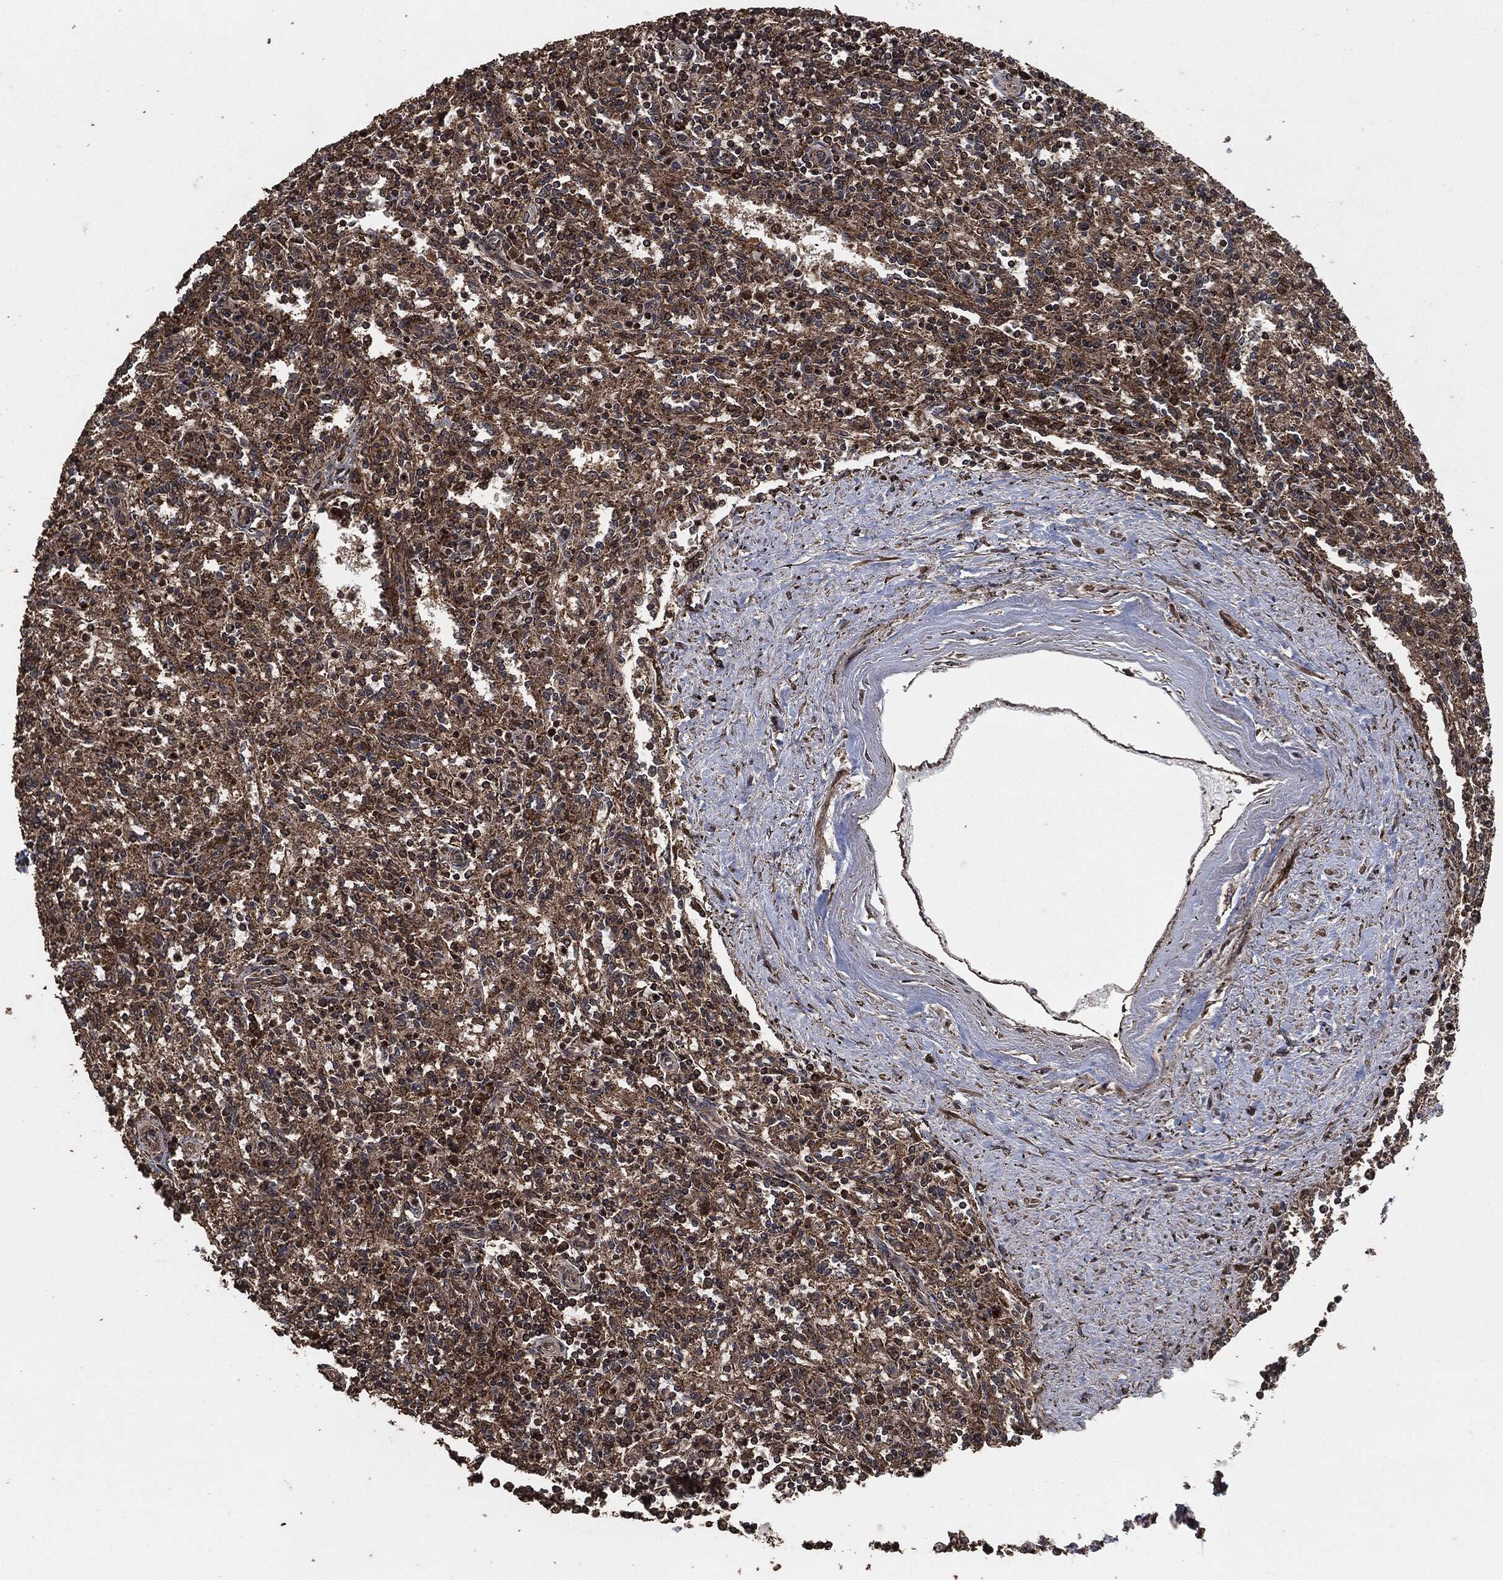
{"staining": {"intensity": "moderate", "quantity": ">75%", "location": "cytoplasmic/membranous"}, "tissue": "spleen", "cell_type": "Cells in red pulp", "image_type": "normal", "snomed": [{"axis": "morphology", "description": "Normal tissue, NOS"}, {"axis": "topography", "description": "Spleen"}], "caption": "High-power microscopy captured an IHC micrograph of benign spleen, revealing moderate cytoplasmic/membranous expression in approximately >75% of cells in red pulp.", "gene": "IFIT1", "patient": {"sex": "male", "age": 69}}